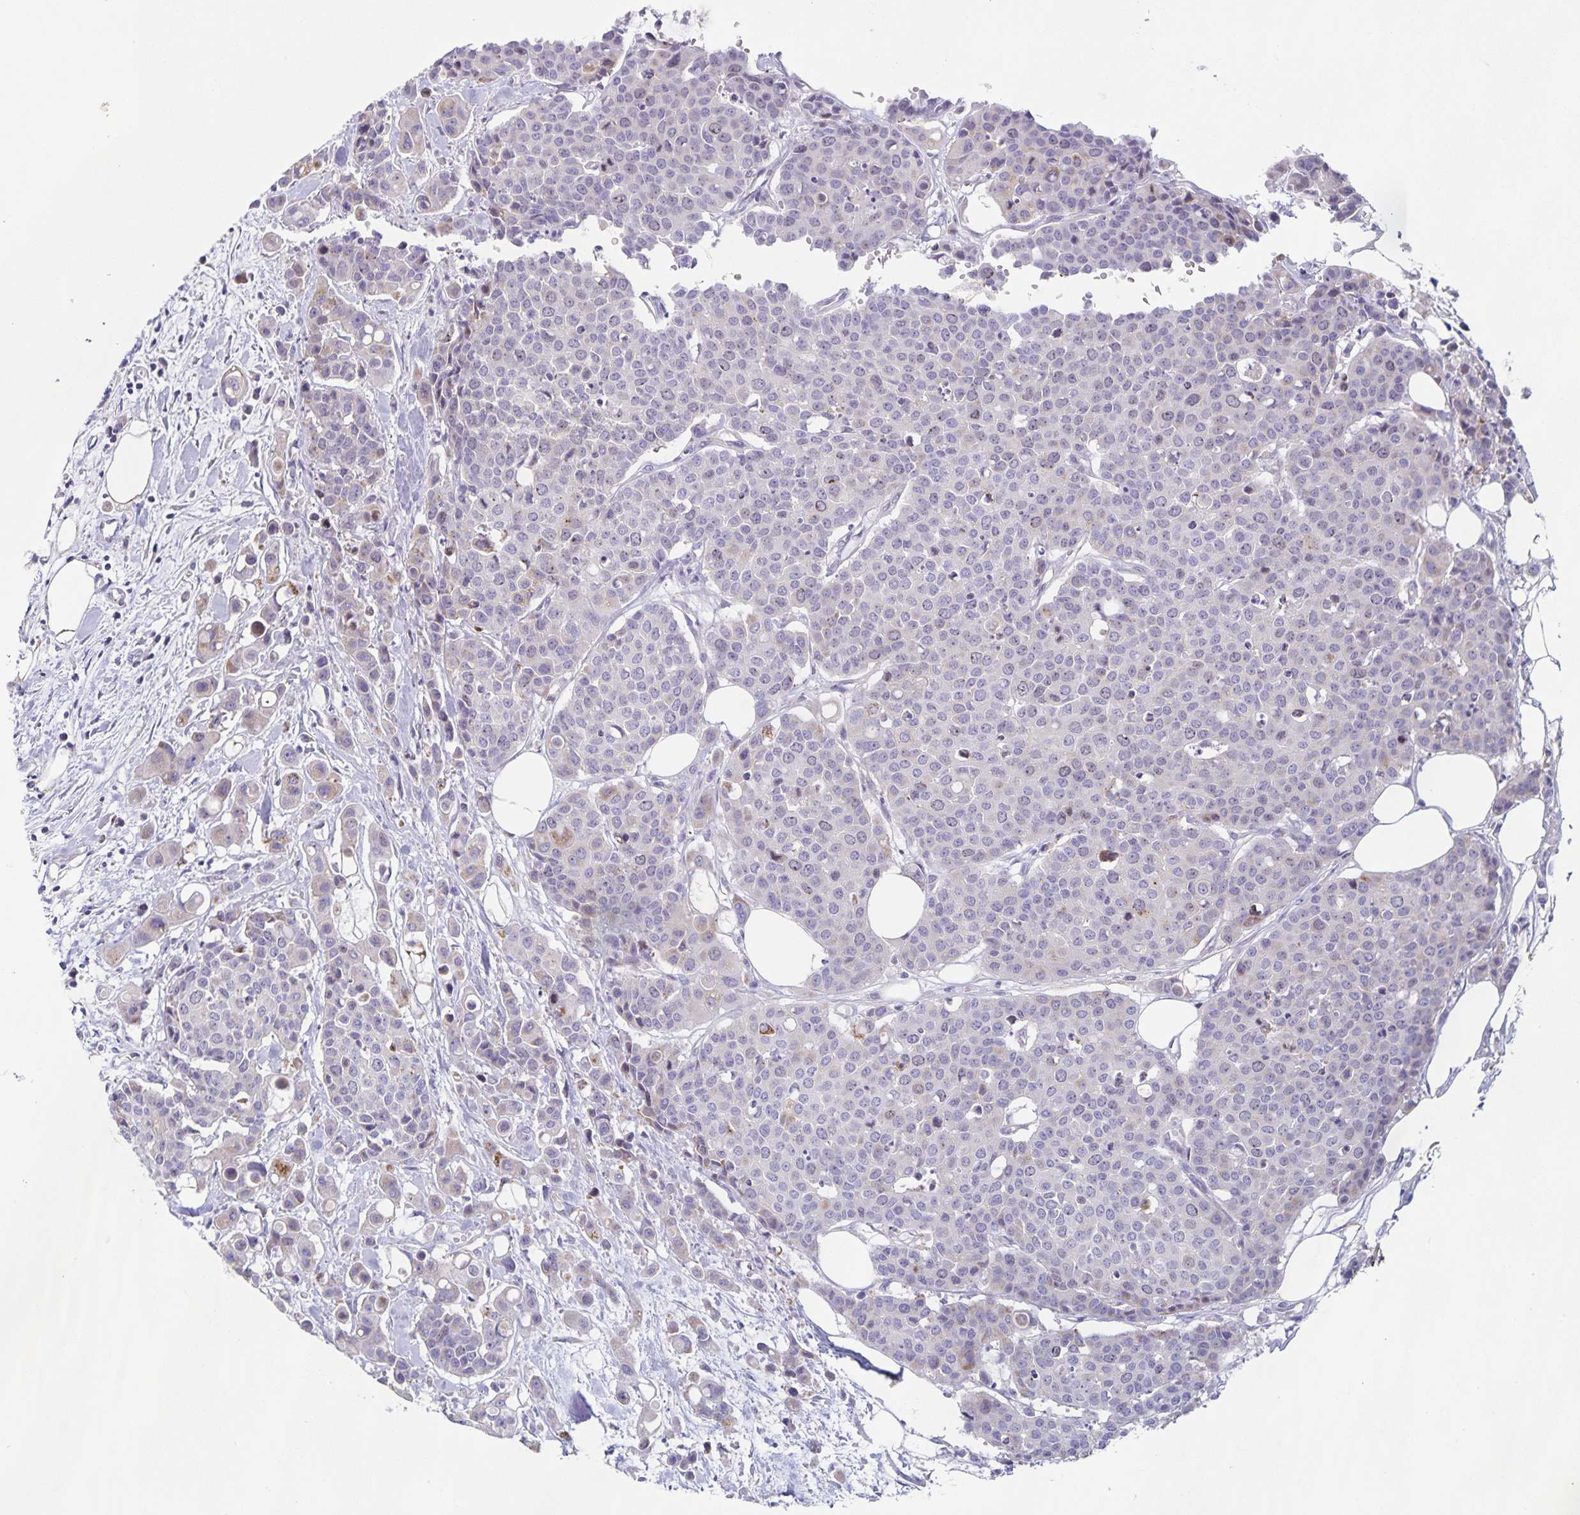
{"staining": {"intensity": "negative", "quantity": "none", "location": "none"}, "tissue": "carcinoid", "cell_type": "Tumor cells", "image_type": "cancer", "snomed": [{"axis": "morphology", "description": "Carcinoid, malignant, NOS"}, {"axis": "topography", "description": "Colon"}], "caption": "Immunohistochemical staining of carcinoid displays no significant positivity in tumor cells.", "gene": "CENPH", "patient": {"sex": "male", "age": 81}}